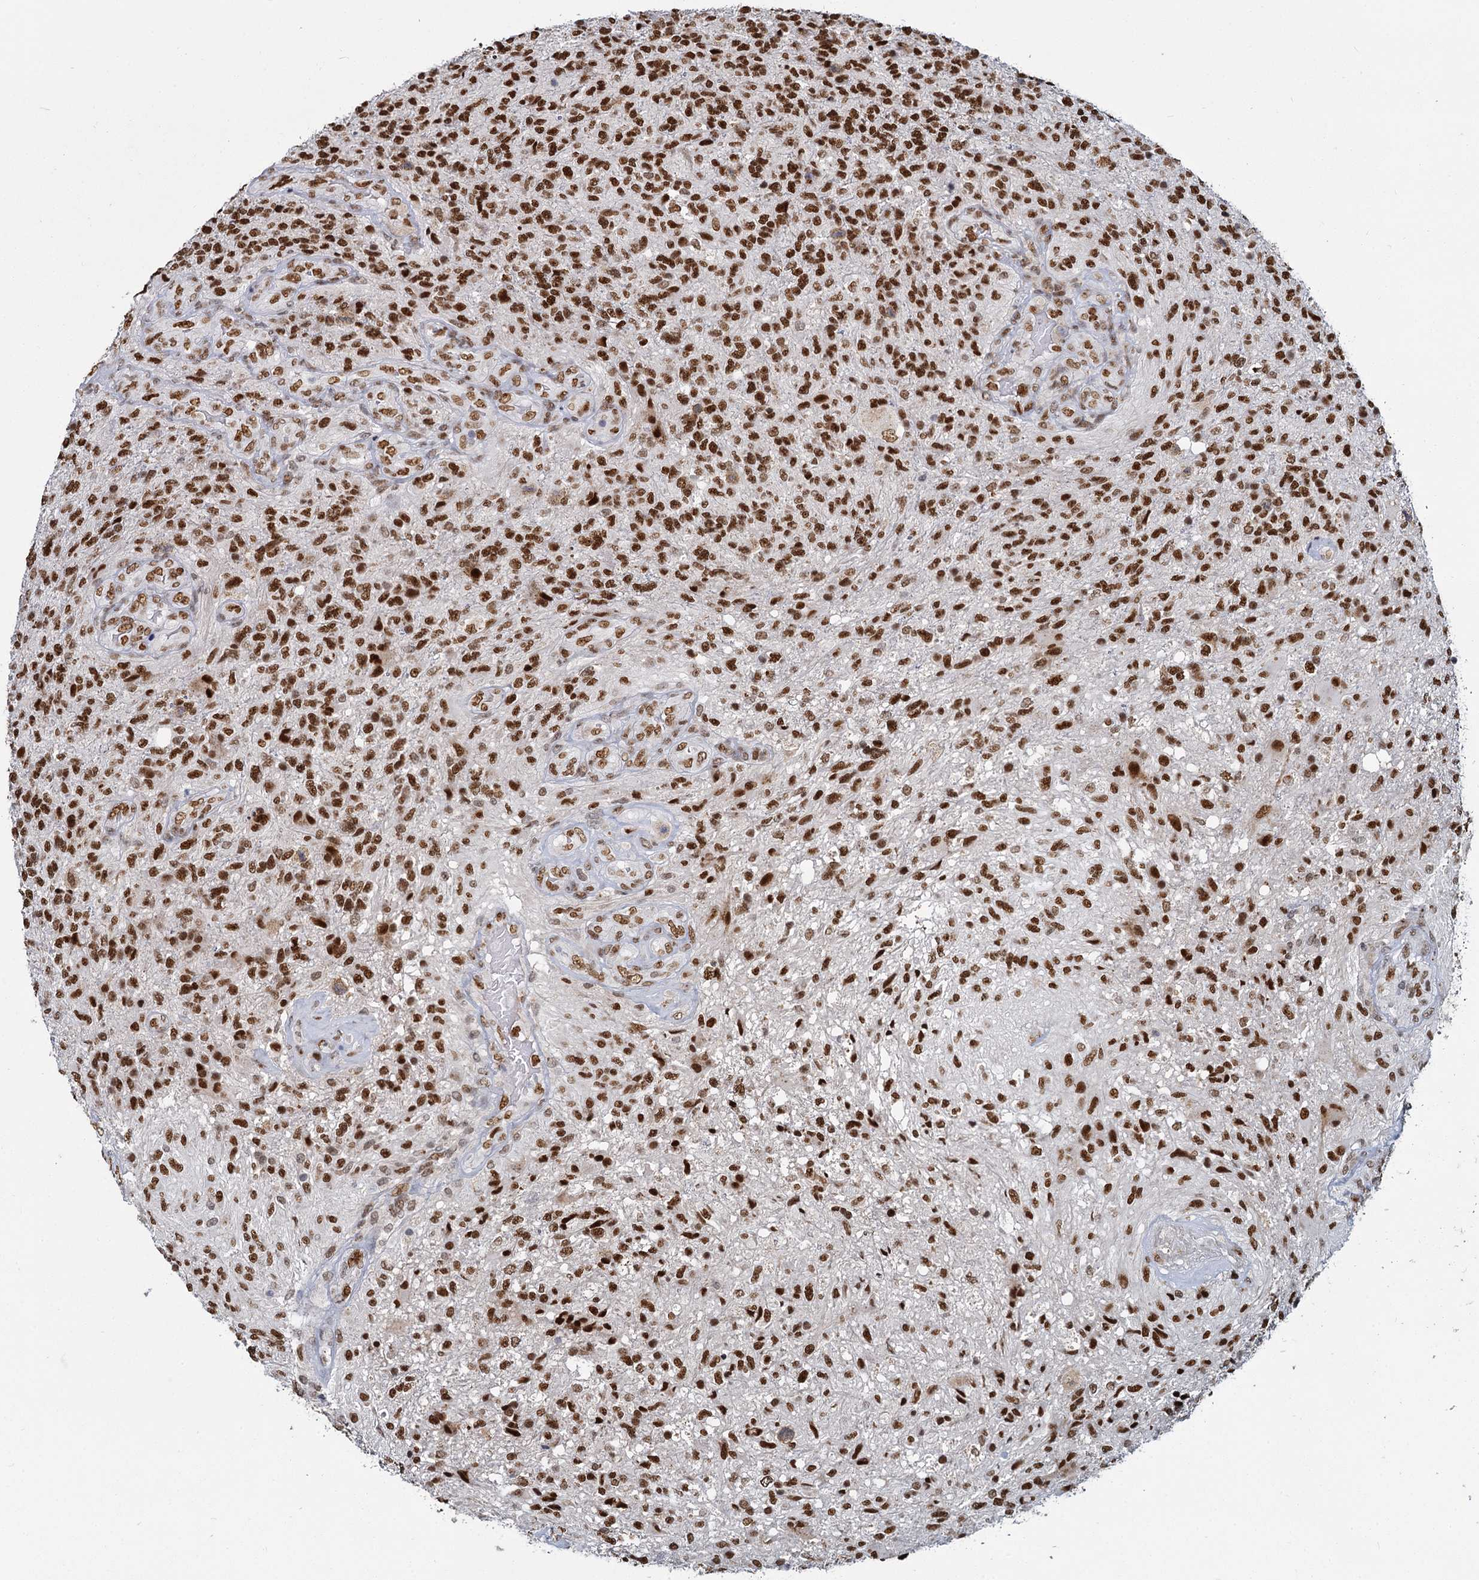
{"staining": {"intensity": "strong", "quantity": ">75%", "location": "nuclear"}, "tissue": "glioma", "cell_type": "Tumor cells", "image_type": "cancer", "snomed": [{"axis": "morphology", "description": "Glioma, malignant, High grade"}, {"axis": "topography", "description": "Brain"}], "caption": "Brown immunohistochemical staining in human glioma exhibits strong nuclear positivity in approximately >75% of tumor cells. (IHC, brightfield microscopy, high magnification).", "gene": "RPRD1A", "patient": {"sex": "male", "age": 56}}